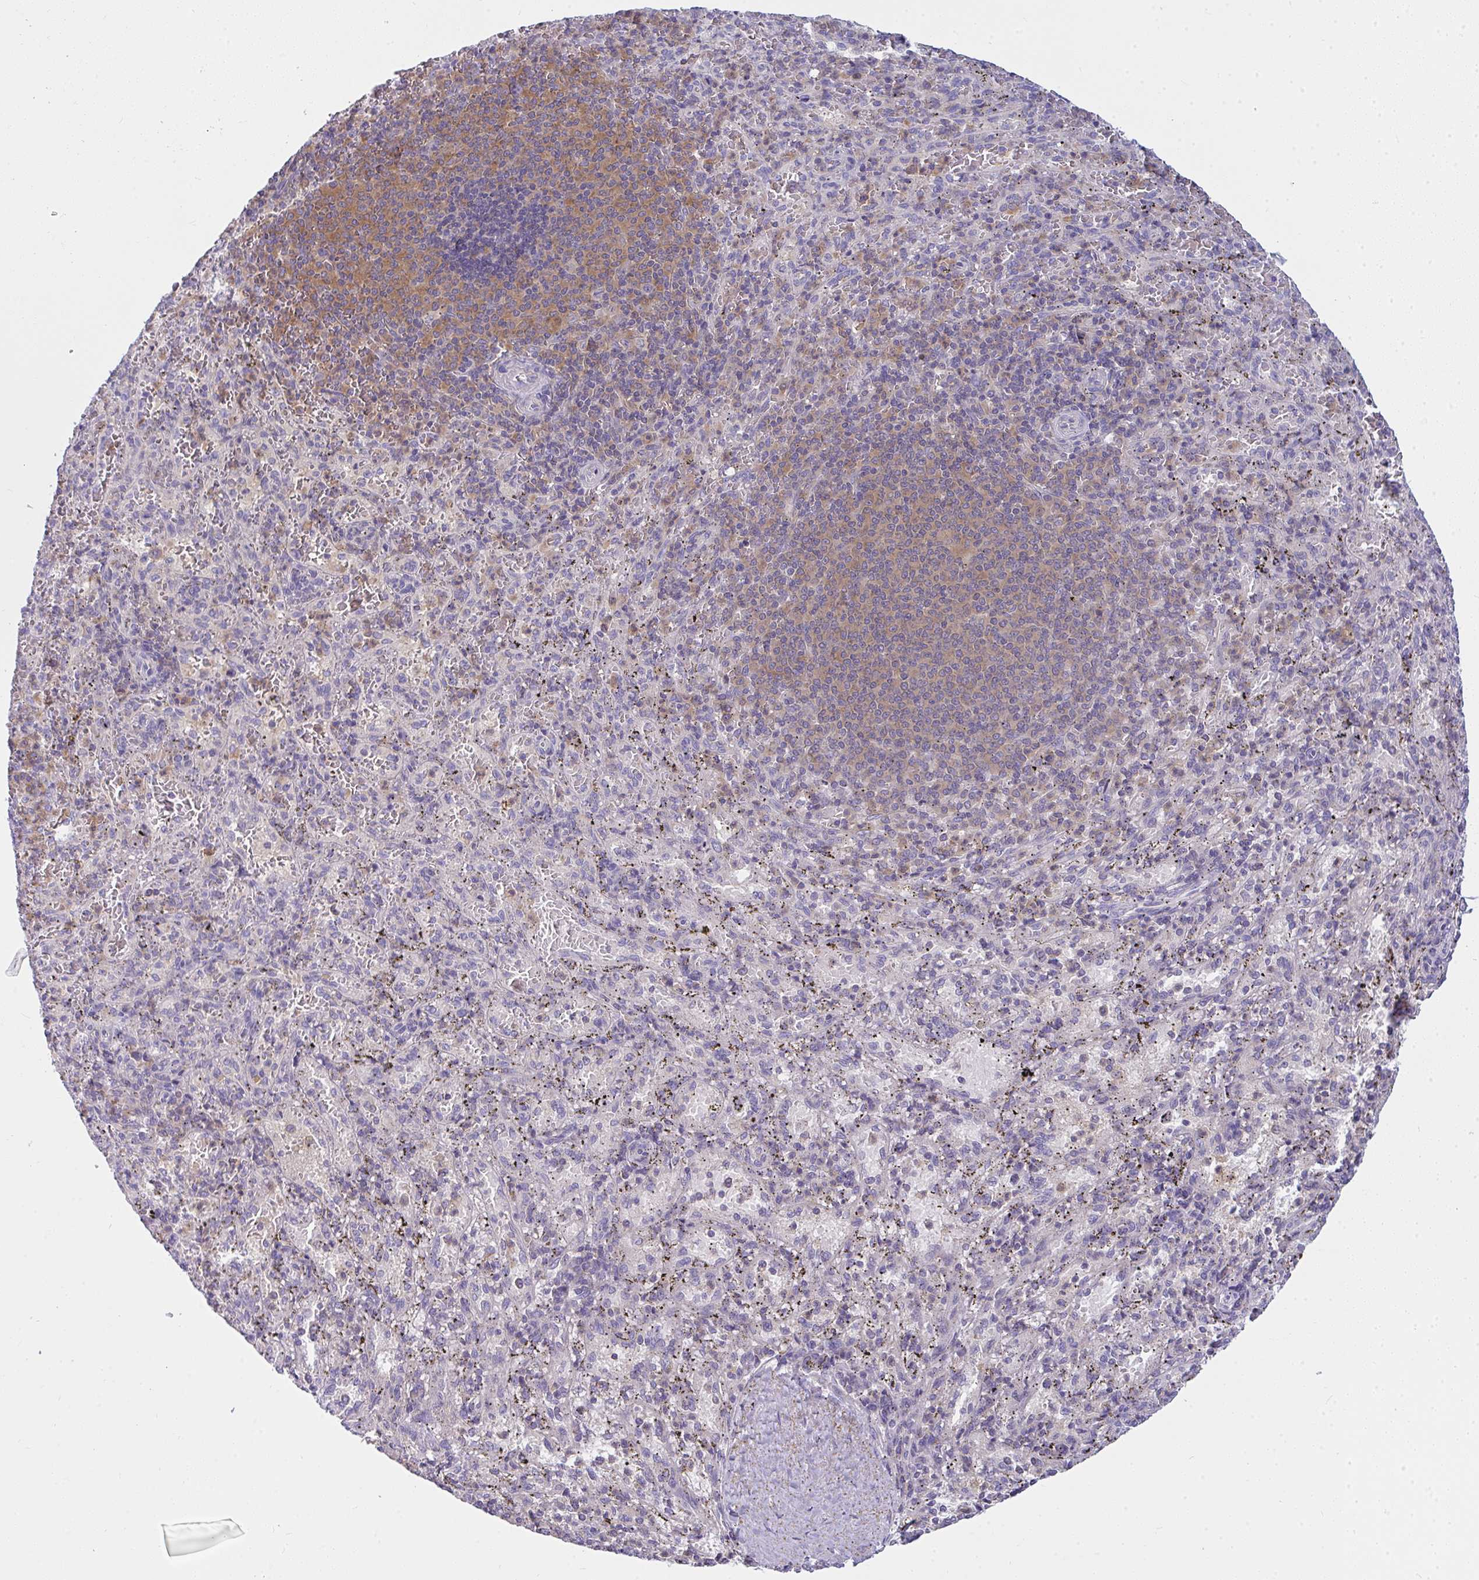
{"staining": {"intensity": "moderate", "quantity": "<25%", "location": "cytoplasmic/membranous"}, "tissue": "spleen", "cell_type": "Cells in red pulp", "image_type": "normal", "snomed": [{"axis": "morphology", "description": "Normal tissue, NOS"}, {"axis": "topography", "description": "Spleen"}], "caption": "The histopathology image displays immunohistochemical staining of unremarkable spleen. There is moderate cytoplasmic/membranous expression is present in approximately <25% of cells in red pulp. The protein of interest is stained brown, and the nuclei are stained in blue (DAB IHC with brightfield microscopy, high magnification).", "gene": "SLC30A6", "patient": {"sex": "male", "age": 57}}